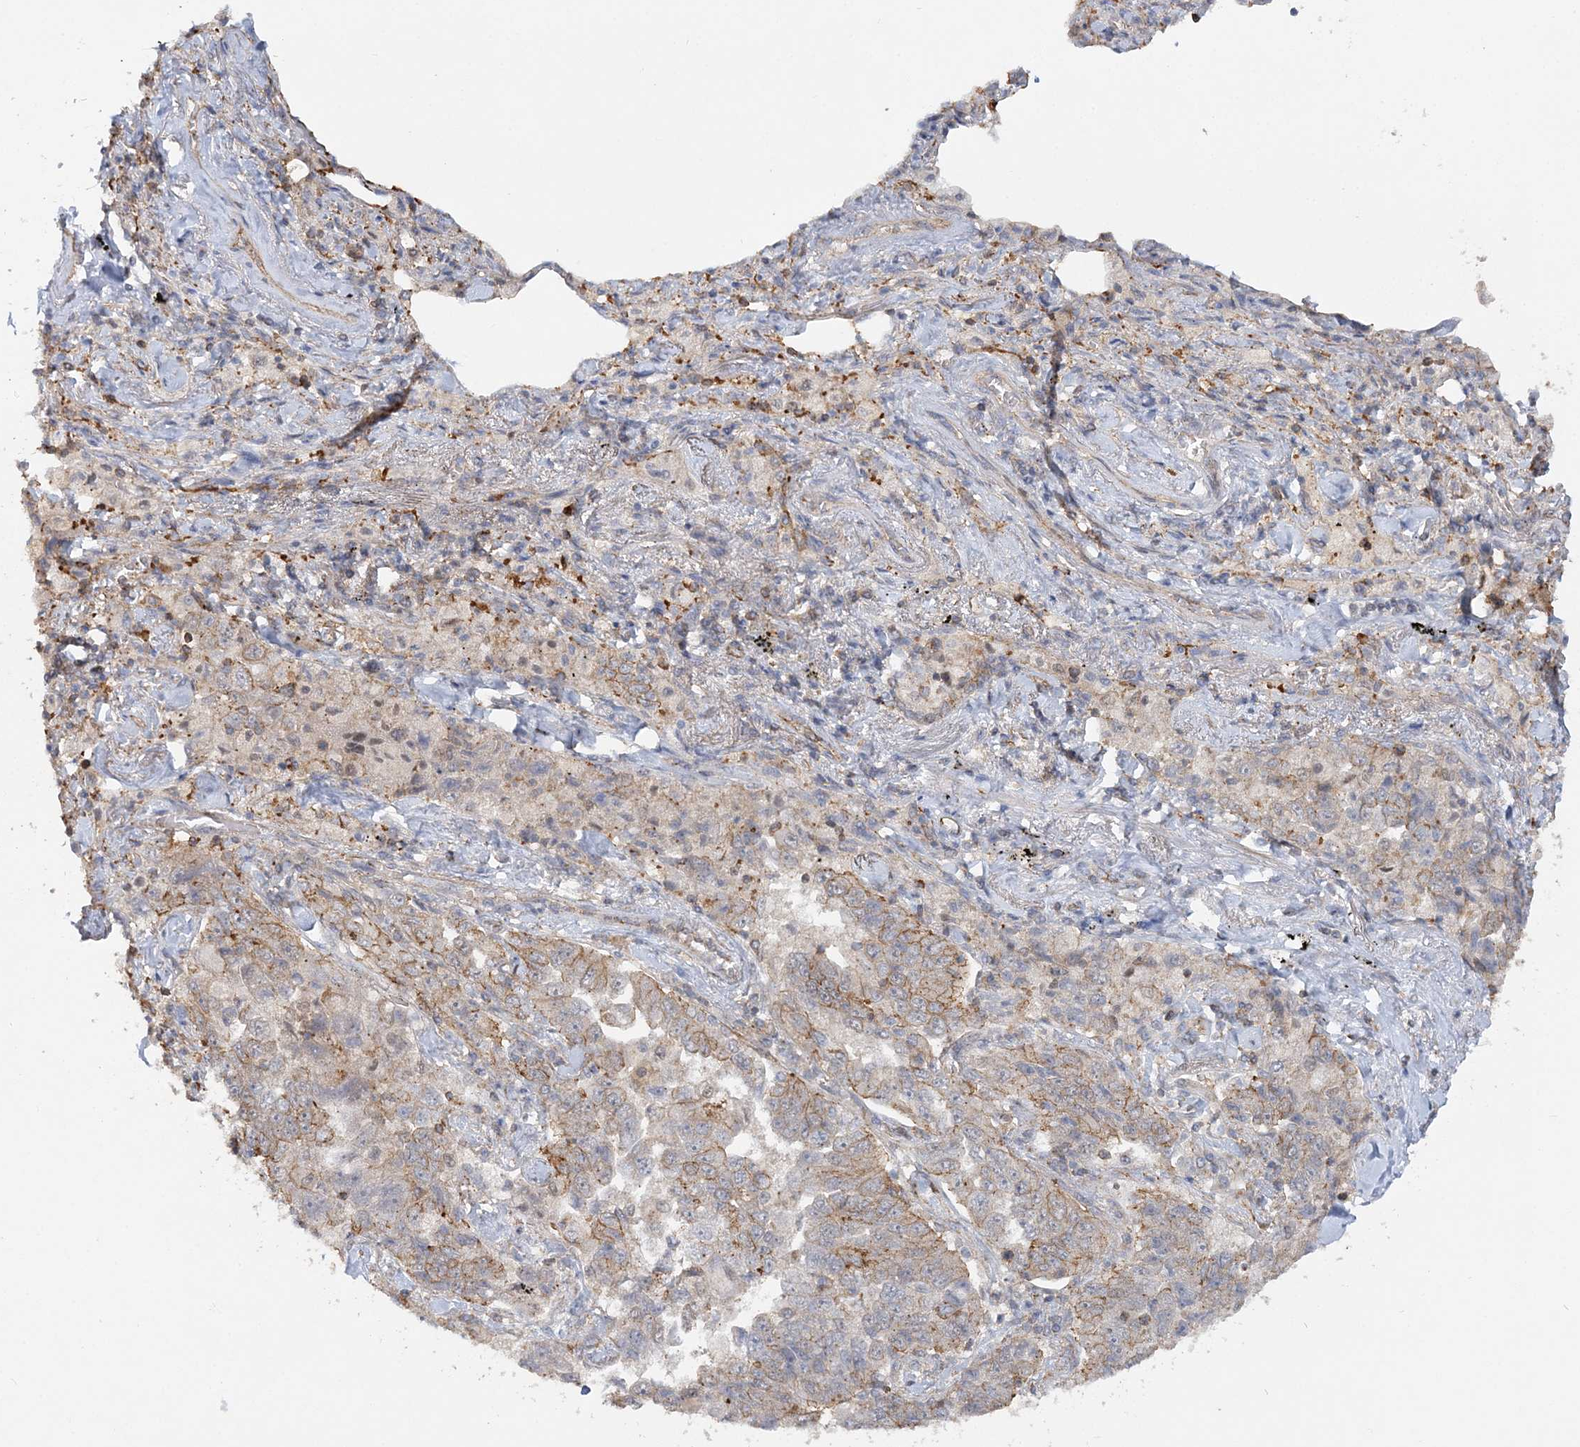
{"staining": {"intensity": "weak", "quantity": "<25%", "location": "cytoplasmic/membranous"}, "tissue": "lung cancer", "cell_type": "Tumor cells", "image_type": "cancer", "snomed": [{"axis": "morphology", "description": "Adenocarcinoma, NOS"}, {"axis": "topography", "description": "Lung"}], "caption": "An image of adenocarcinoma (lung) stained for a protein demonstrates no brown staining in tumor cells.", "gene": "MAT2B", "patient": {"sex": "female", "age": 51}}